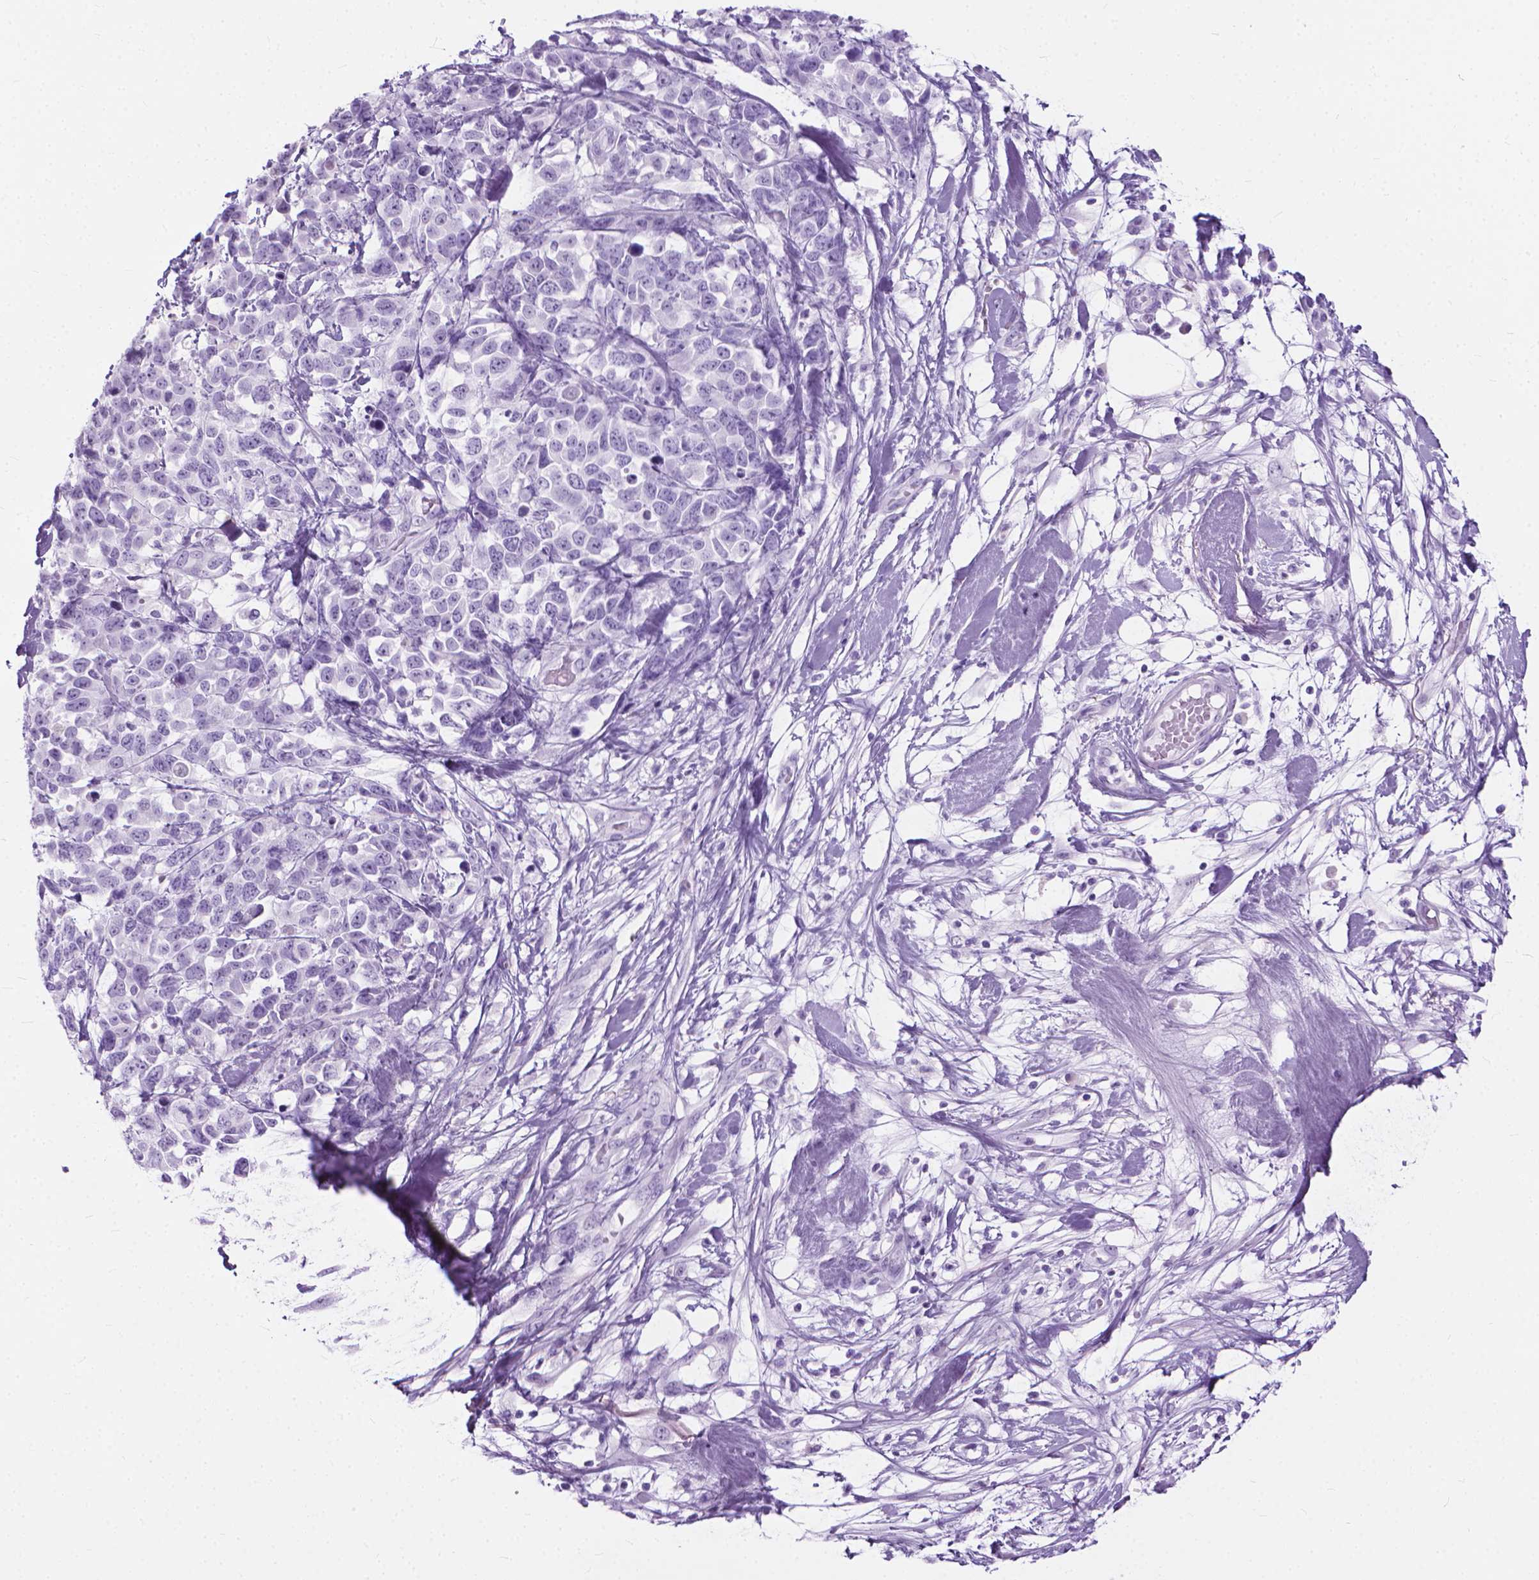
{"staining": {"intensity": "negative", "quantity": "none", "location": "none"}, "tissue": "melanoma", "cell_type": "Tumor cells", "image_type": "cancer", "snomed": [{"axis": "morphology", "description": "Malignant melanoma, Metastatic site"}, {"axis": "topography", "description": "Skin"}], "caption": "High power microscopy histopathology image of an immunohistochemistry image of melanoma, revealing no significant expression in tumor cells.", "gene": "HTR2B", "patient": {"sex": "male", "age": 84}}